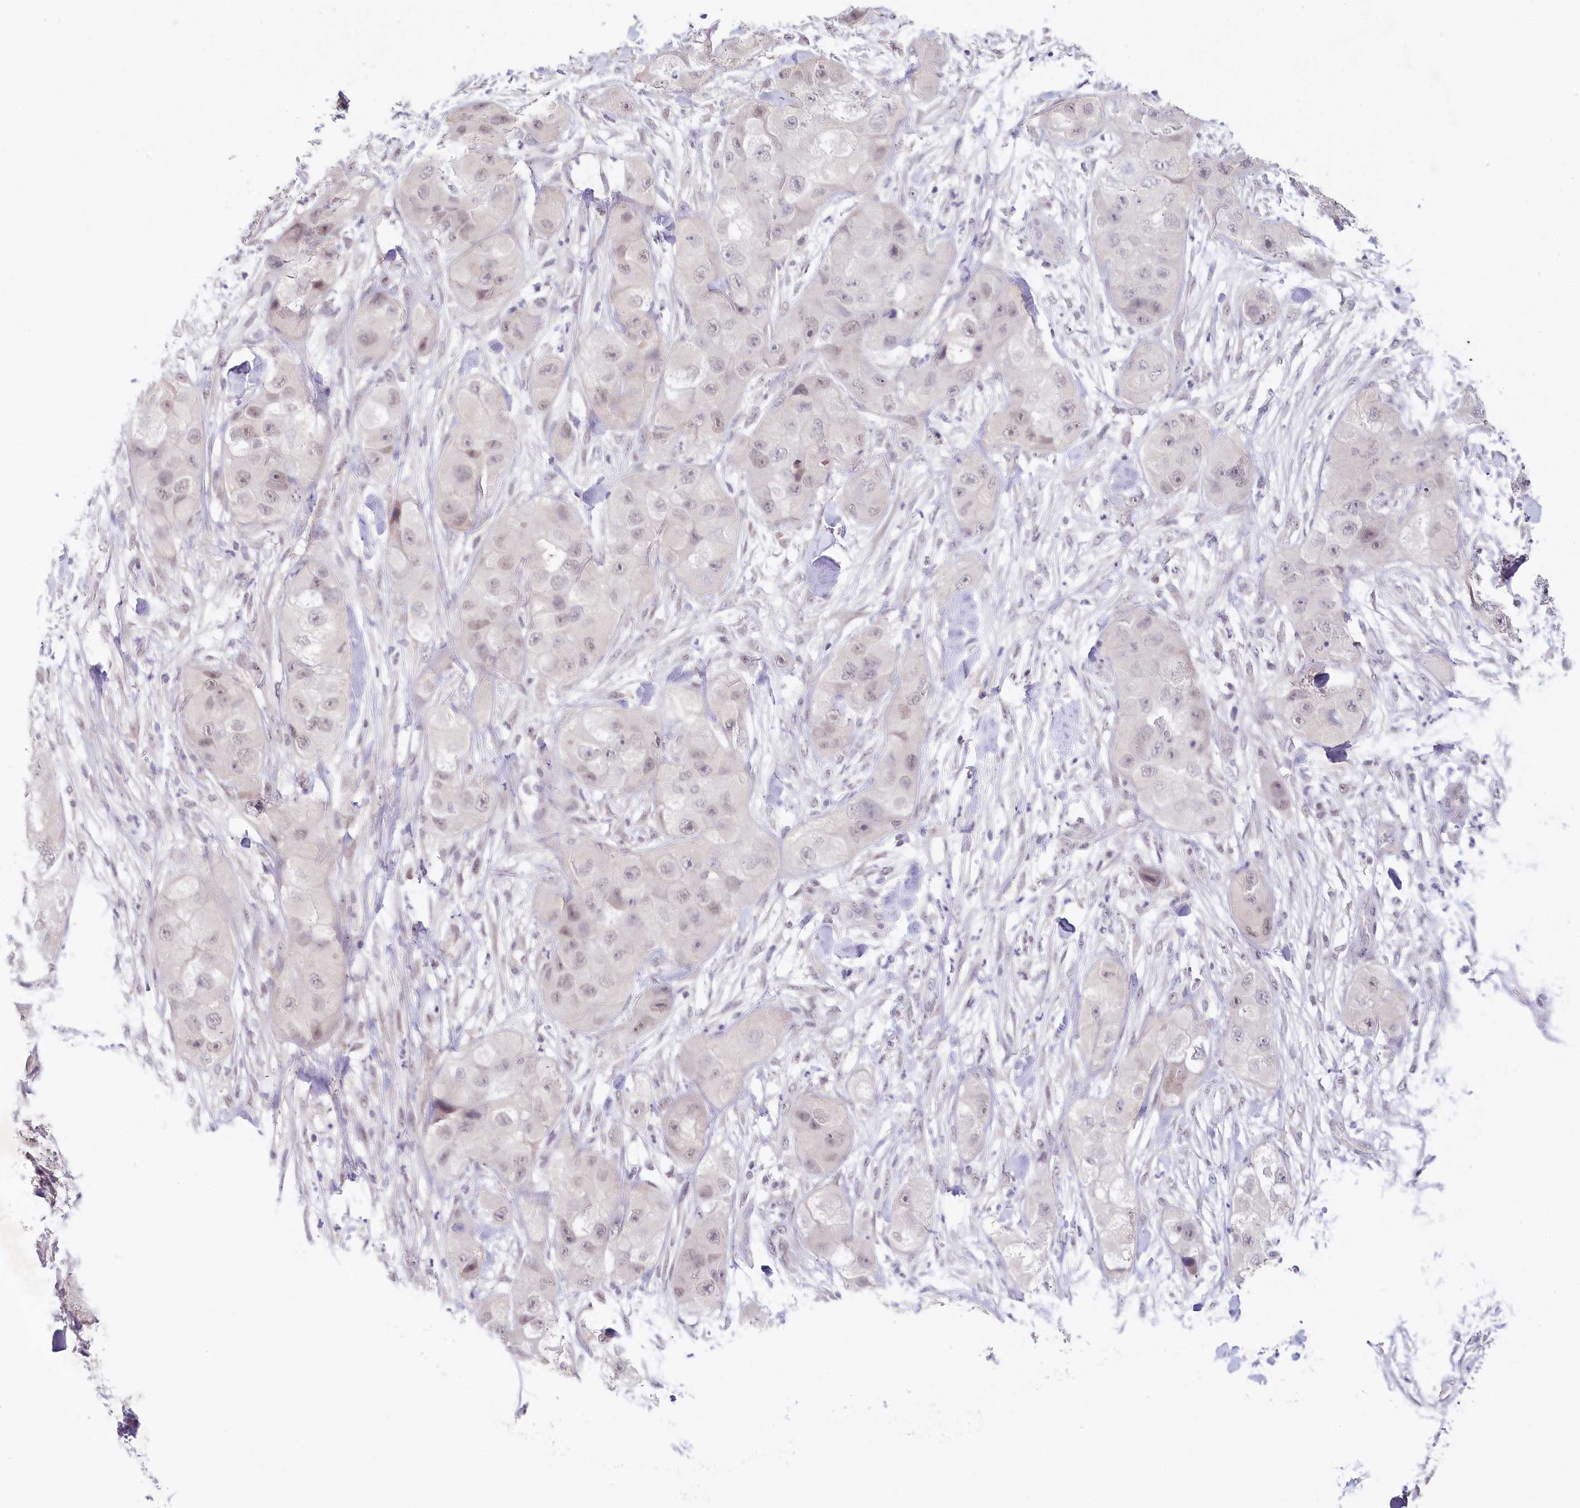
{"staining": {"intensity": "weak", "quantity": "<25%", "location": "nuclear"}, "tissue": "skin cancer", "cell_type": "Tumor cells", "image_type": "cancer", "snomed": [{"axis": "morphology", "description": "Squamous cell carcinoma, NOS"}, {"axis": "topography", "description": "Skin"}, {"axis": "topography", "description": "Subcutis"}], "caption": "An immunohistochemistry (IHC) image of skin squamous cell carcinoma is shown. There is no staining in tumor cells of skin squamous cell carcinoma.", "gene": "AMTN", "patient": {"sex": "male", "age": 73}}